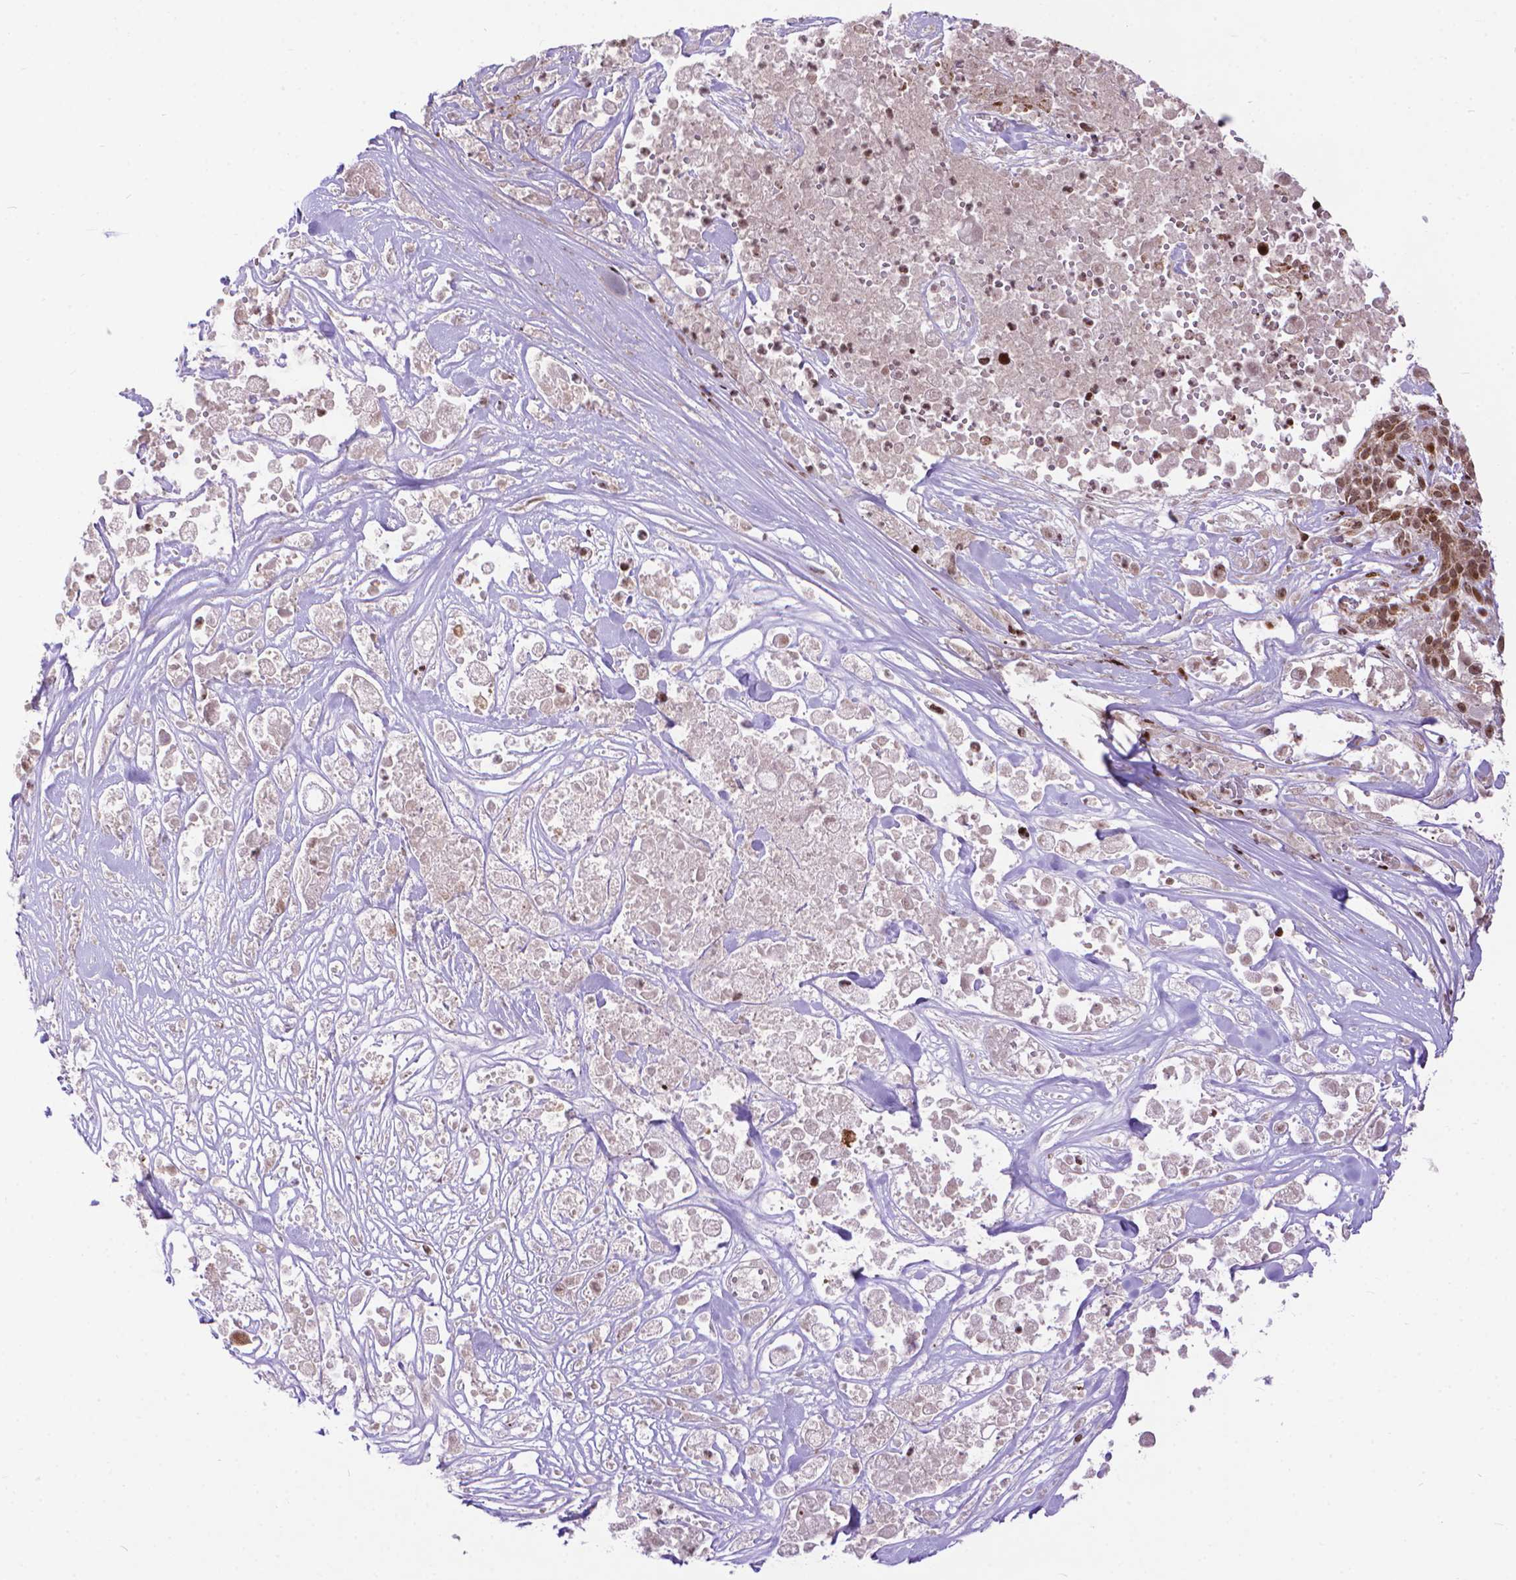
{"staining": {"intensity": "moderate", "quantity": ">75%", "location": "nuclear"}, "tissue": "pancreatic cancer", "cell_type": "Tumor cells", "image_type": "cancer", "snomed": [{"axis": "morphology", "description": "Adenocarcinoma, NOS"}, {"axis": "topography", "description": "Pancreas"}], "caption": "Protein staining exhibits moderate nuclear positivity in about >75% of tumor cells in pancreatic cancer.", "gene": "AMER1", "patient": {"sex": "male", "age": 44}}